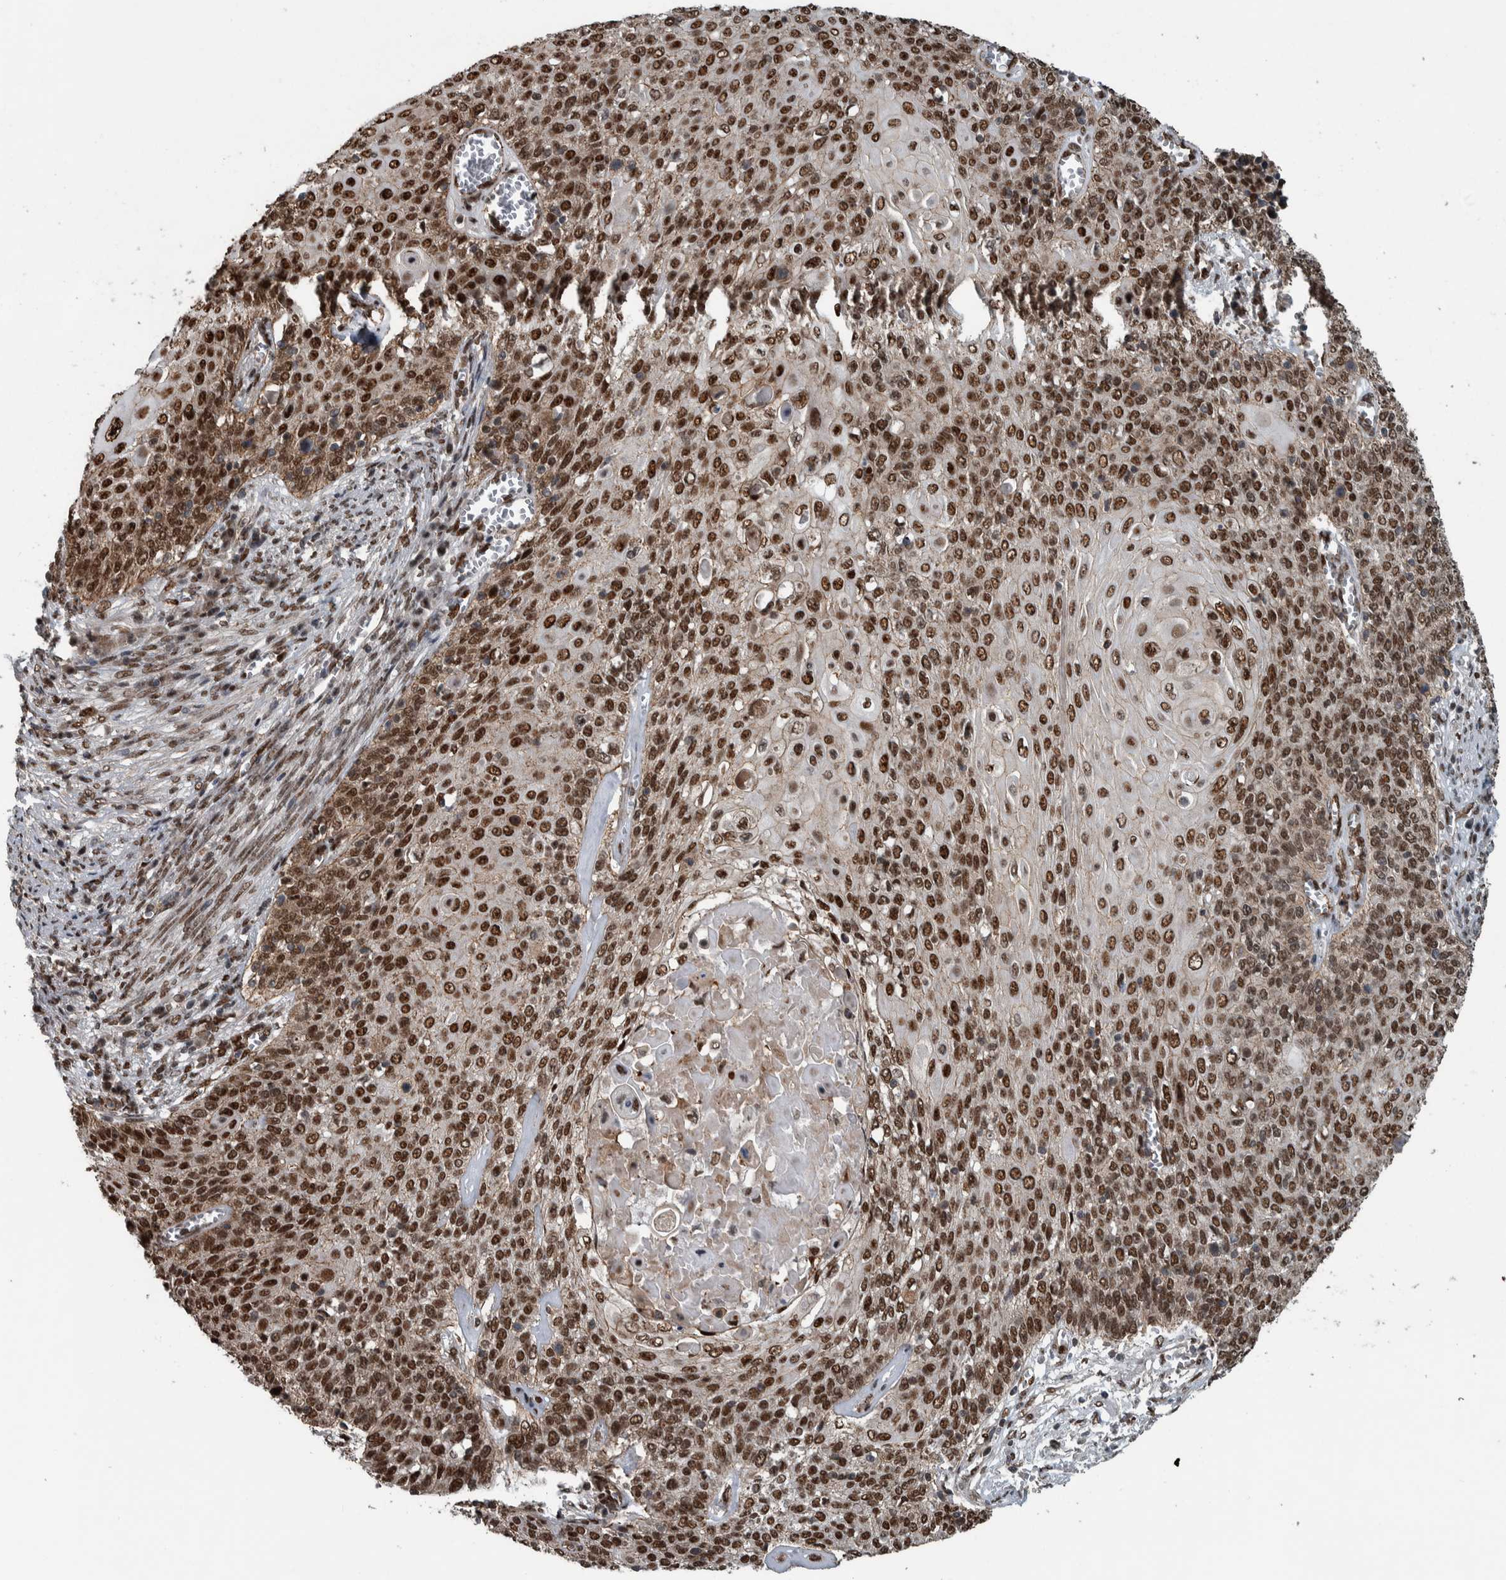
{"staining": {"intensity": "strong", "quantity": ">75%", "location": "nuclear"}, "tissue": "cervical cancer", "cell_type": "Tumor cells", "image_type": "cancer", "snomed": [{"axis": "morphology", "description": "Squamous cell carcinoma, NOS"}, {"axis": "topography", "description": "Cervix"}], "caption": "Strong nuclear positivity is seen in approximately >75% of tumor cells in cervical squamous cell carcinoma. The protein of interest is stained brown, and the nuclei are stained in blue (DAB (3,3'-diaminobenzidine) IHC with brightfield microscopy, high magnification).", "gene": "FAM135B", "patient": {"sex": "female", "age": 39}}